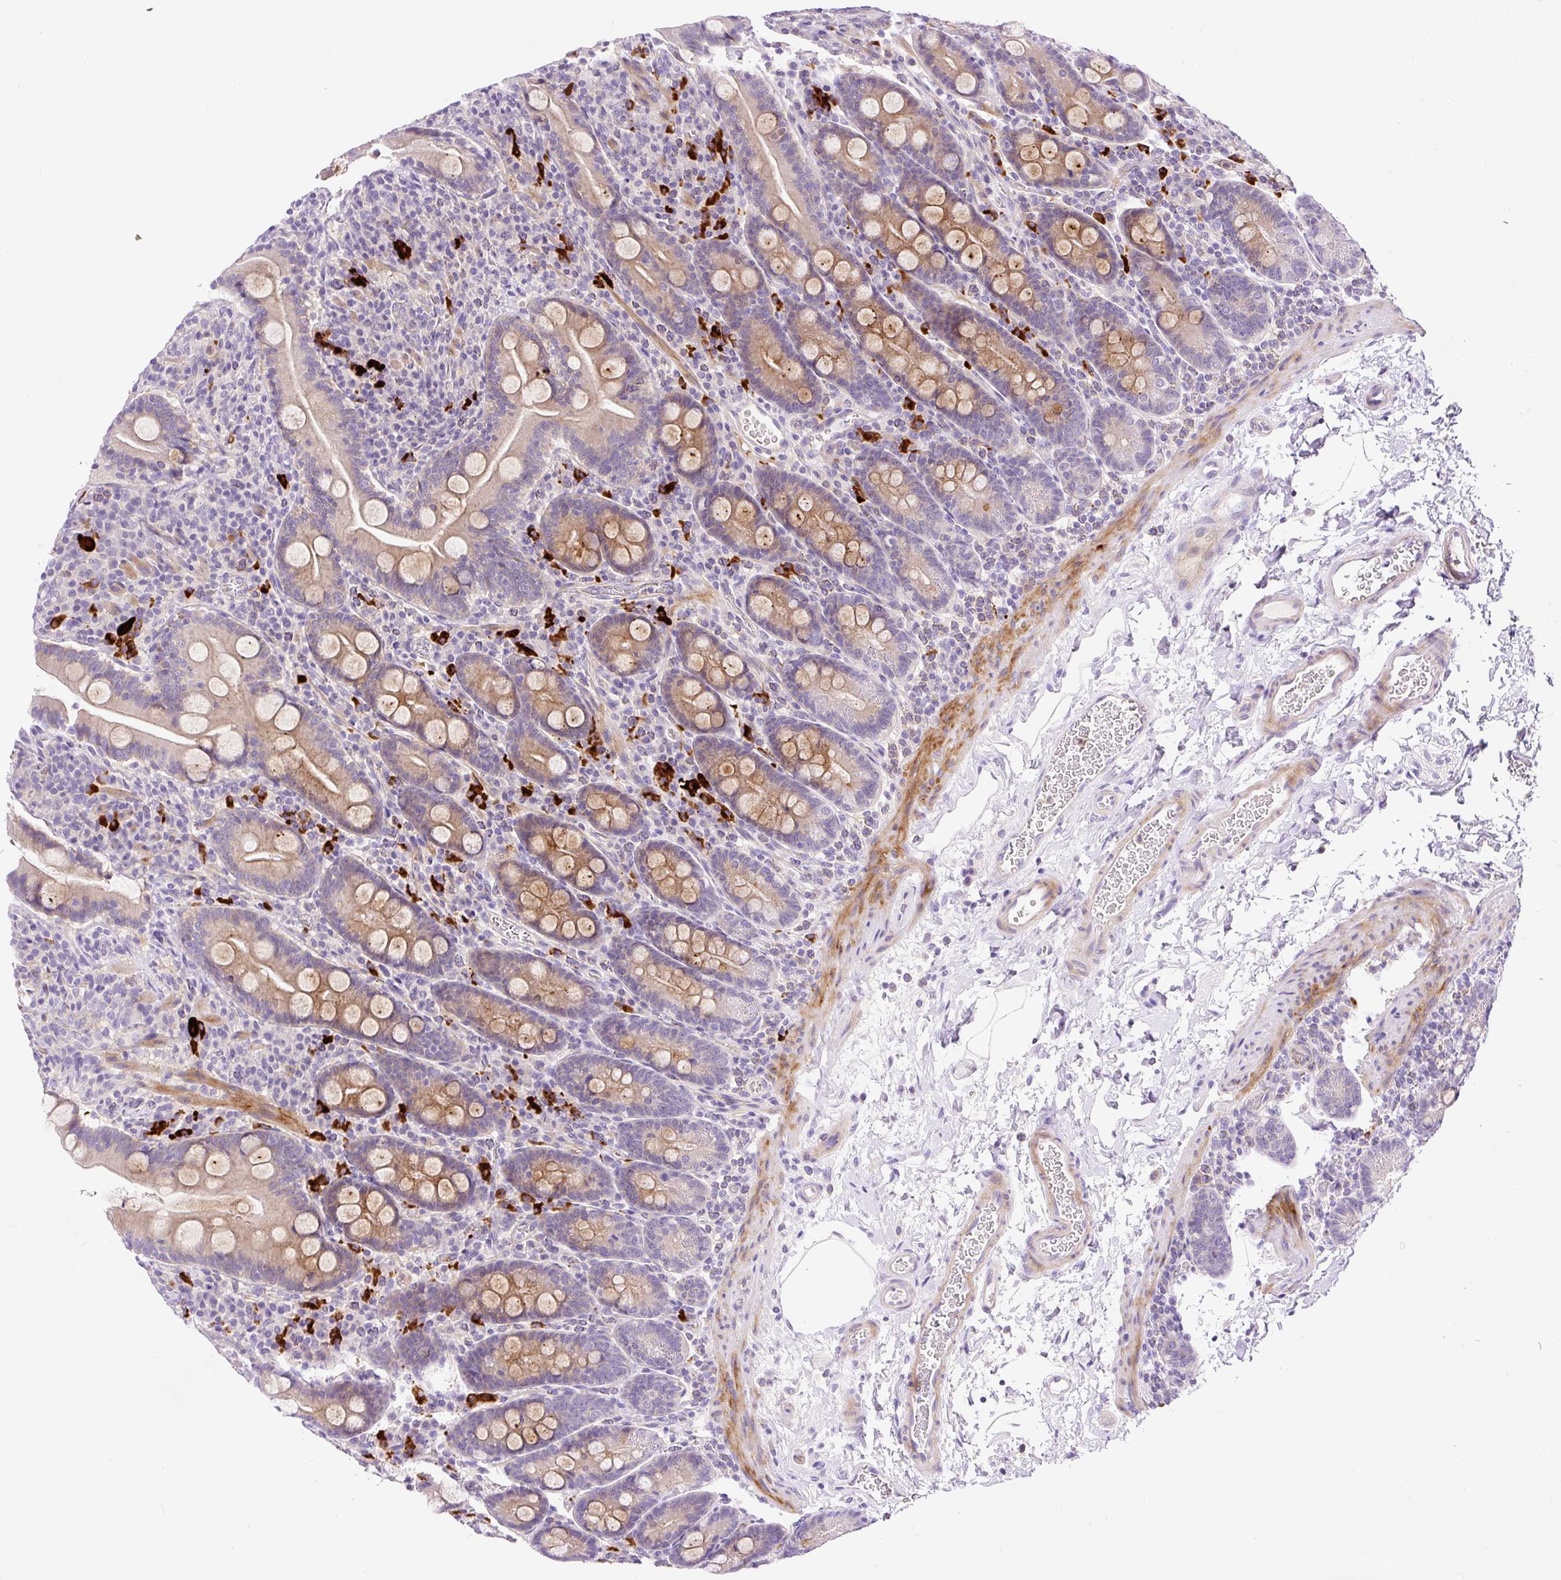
{"staining": {"intensity": "moderate", "quantity": ">75%", "location": "cytoplasmic/membranous"}, "tissue": "duodenum", "cell_type": "Glandular cells", "image_type": "normal", "snomed": [{"axis": "morphology", "description": "Normal tissue, NOS"}, {"axis": "topography", "description": "Duodenum"}], "caption": "A medium amount of moderate cytoplasmic/membranous staining is seen in about >75% of glandular cells in benign duodenum.", "gene": "LHFPL5", "patient": {"sex": "male", "age": 35}}